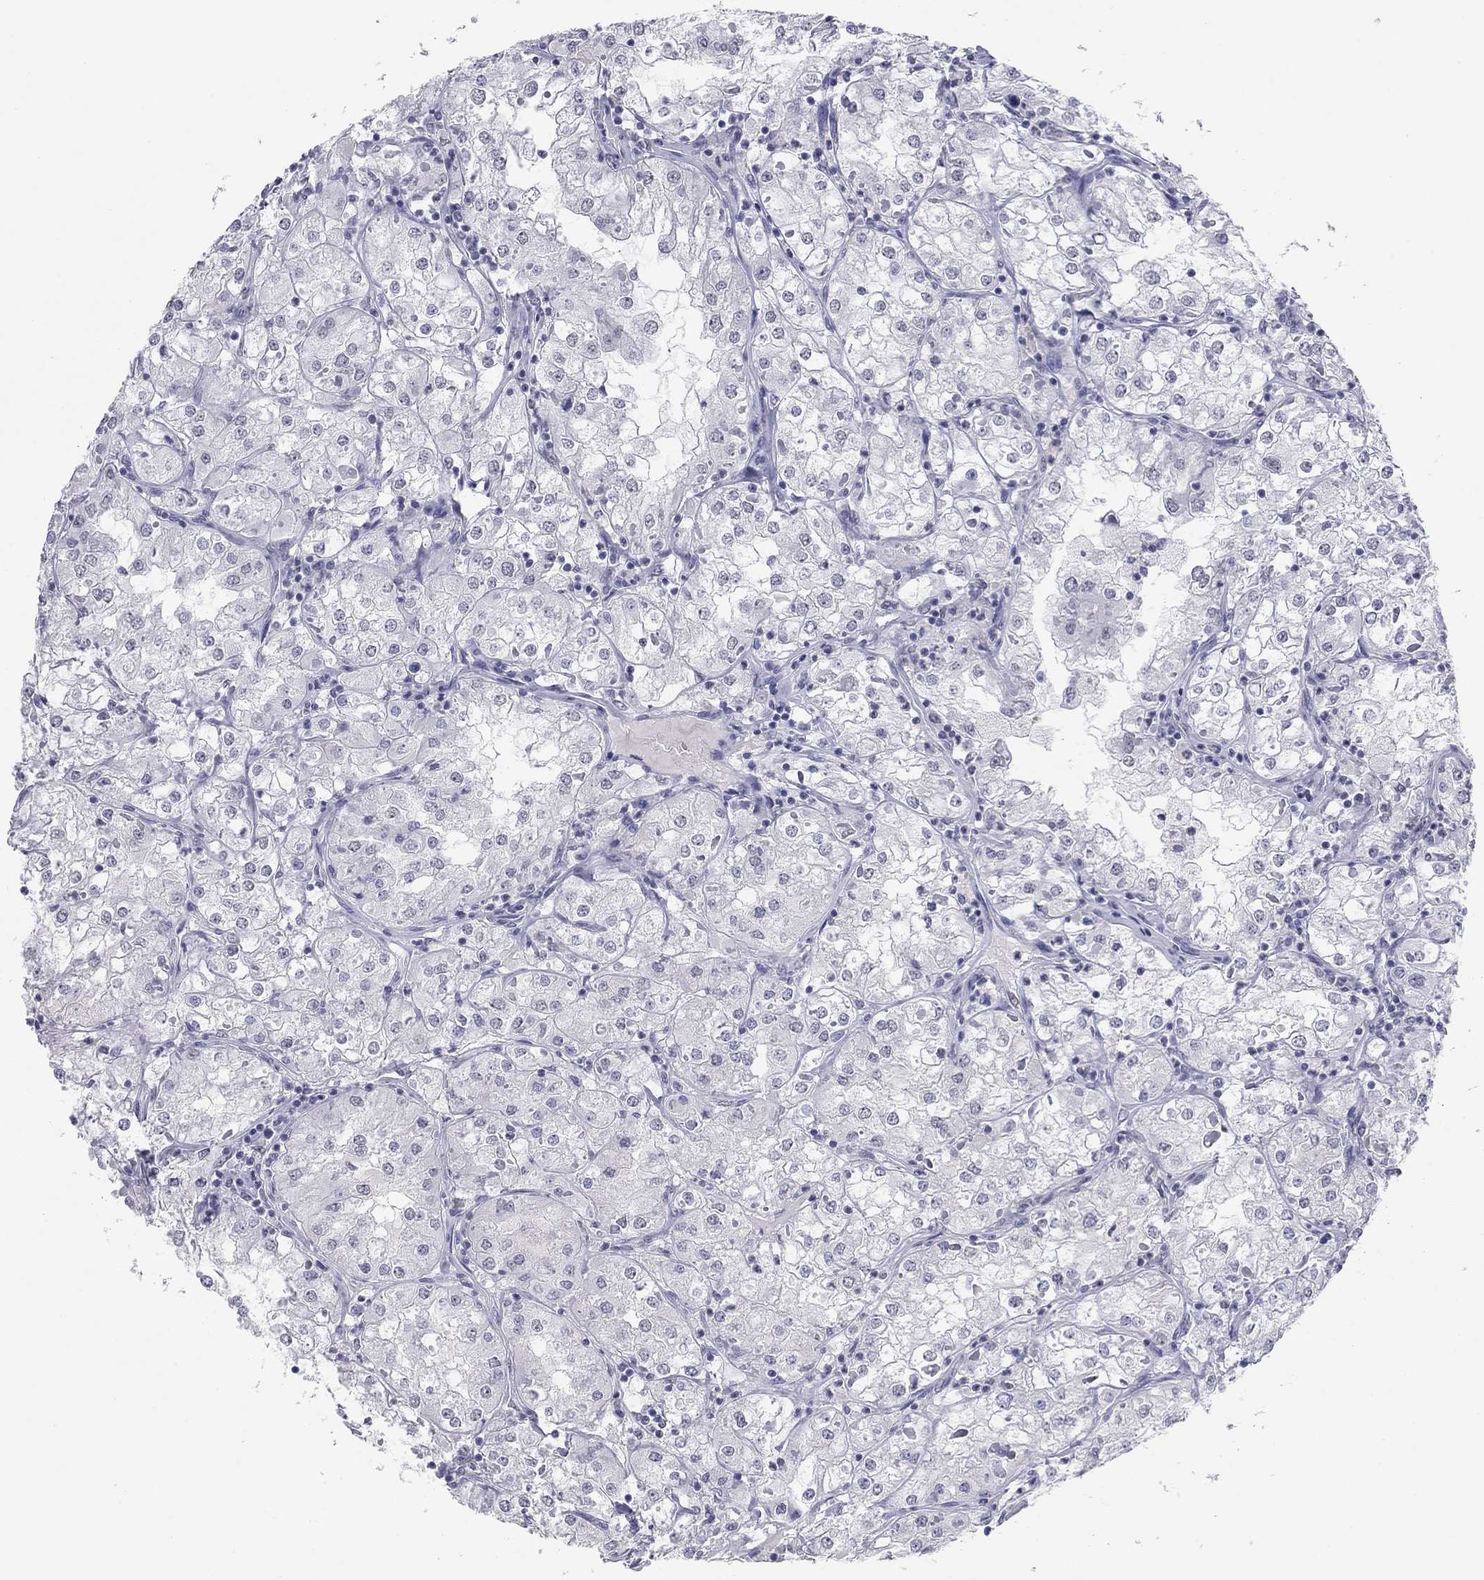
{"staining": {"intensity": "negative", "quantity": "none", "location": "none"}, "tissue": "renal cancer", "cell_type": "Tumor cells", "image_type": "cancer", "snomed": [{"axis": "morphology", "description": "Adenocarcinoma, NOS"}, {"axis": "topography", "description": "Kidney"}], "caption": "A high-resolution image shows immunohistochemistry (IHC) staining of renal cancer, which displays no significant staining in tumor cells.", "gene": "KRT75", "patient": {"sex": "male", "age": 77}}